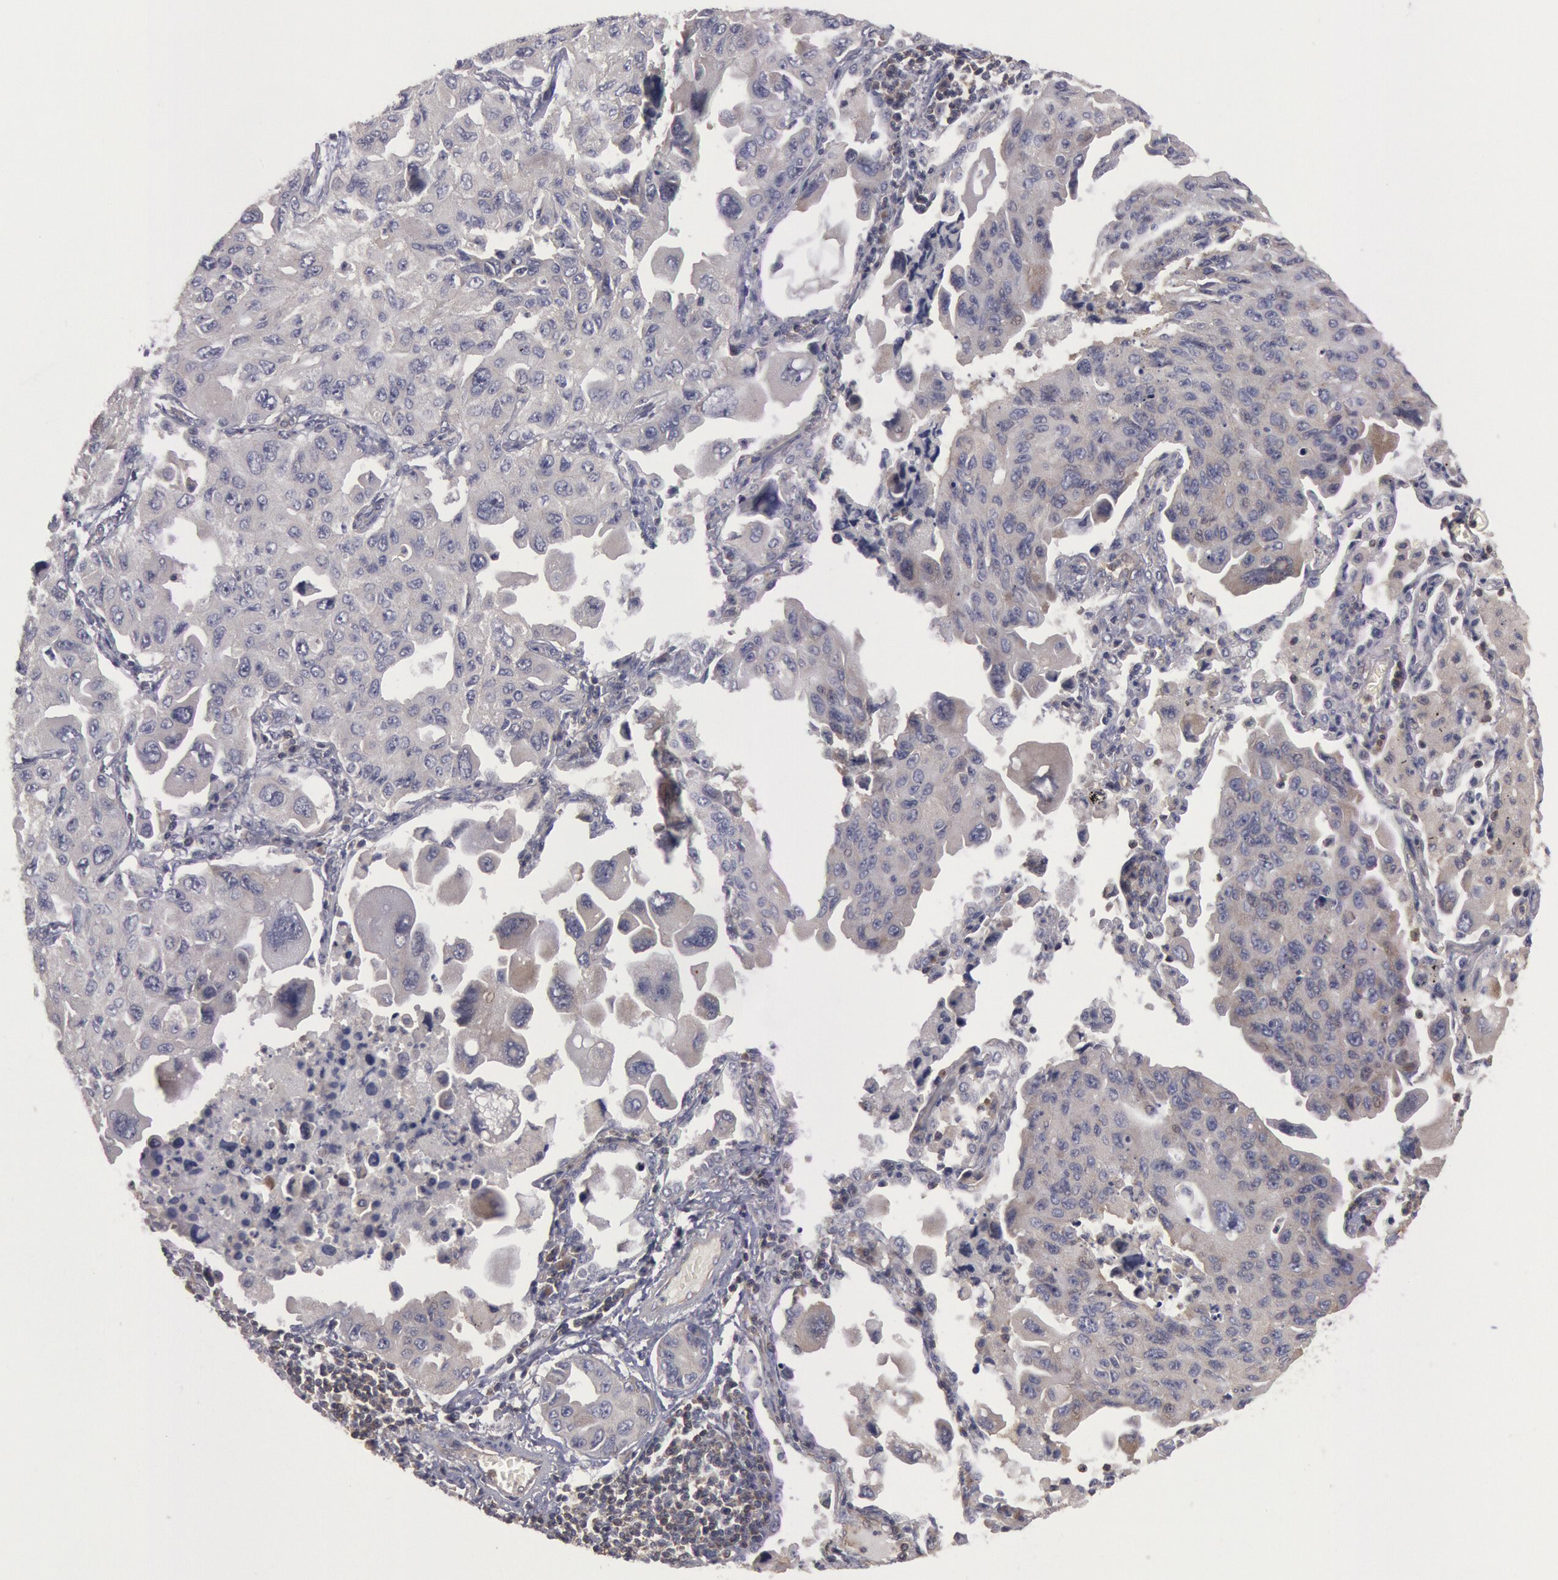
{"staining": {"intensity": "negative", "quantity": "none", "location": "none"}, "tissue": "lung cancer", "cell_type": "Tumor cells", "image_type": "cancer", "snomed": [{"axis": "morphology", "description": "Adenocarcinoma, NOS"}, {"axis": "topography", "description": "Lung"}], "caption": "Immunohistochemistry (IHC) of human lung cancer displays no staining in tumor cells.", "gene": "PIK3R1", "patient": {"sex": "male", "age": 64}}